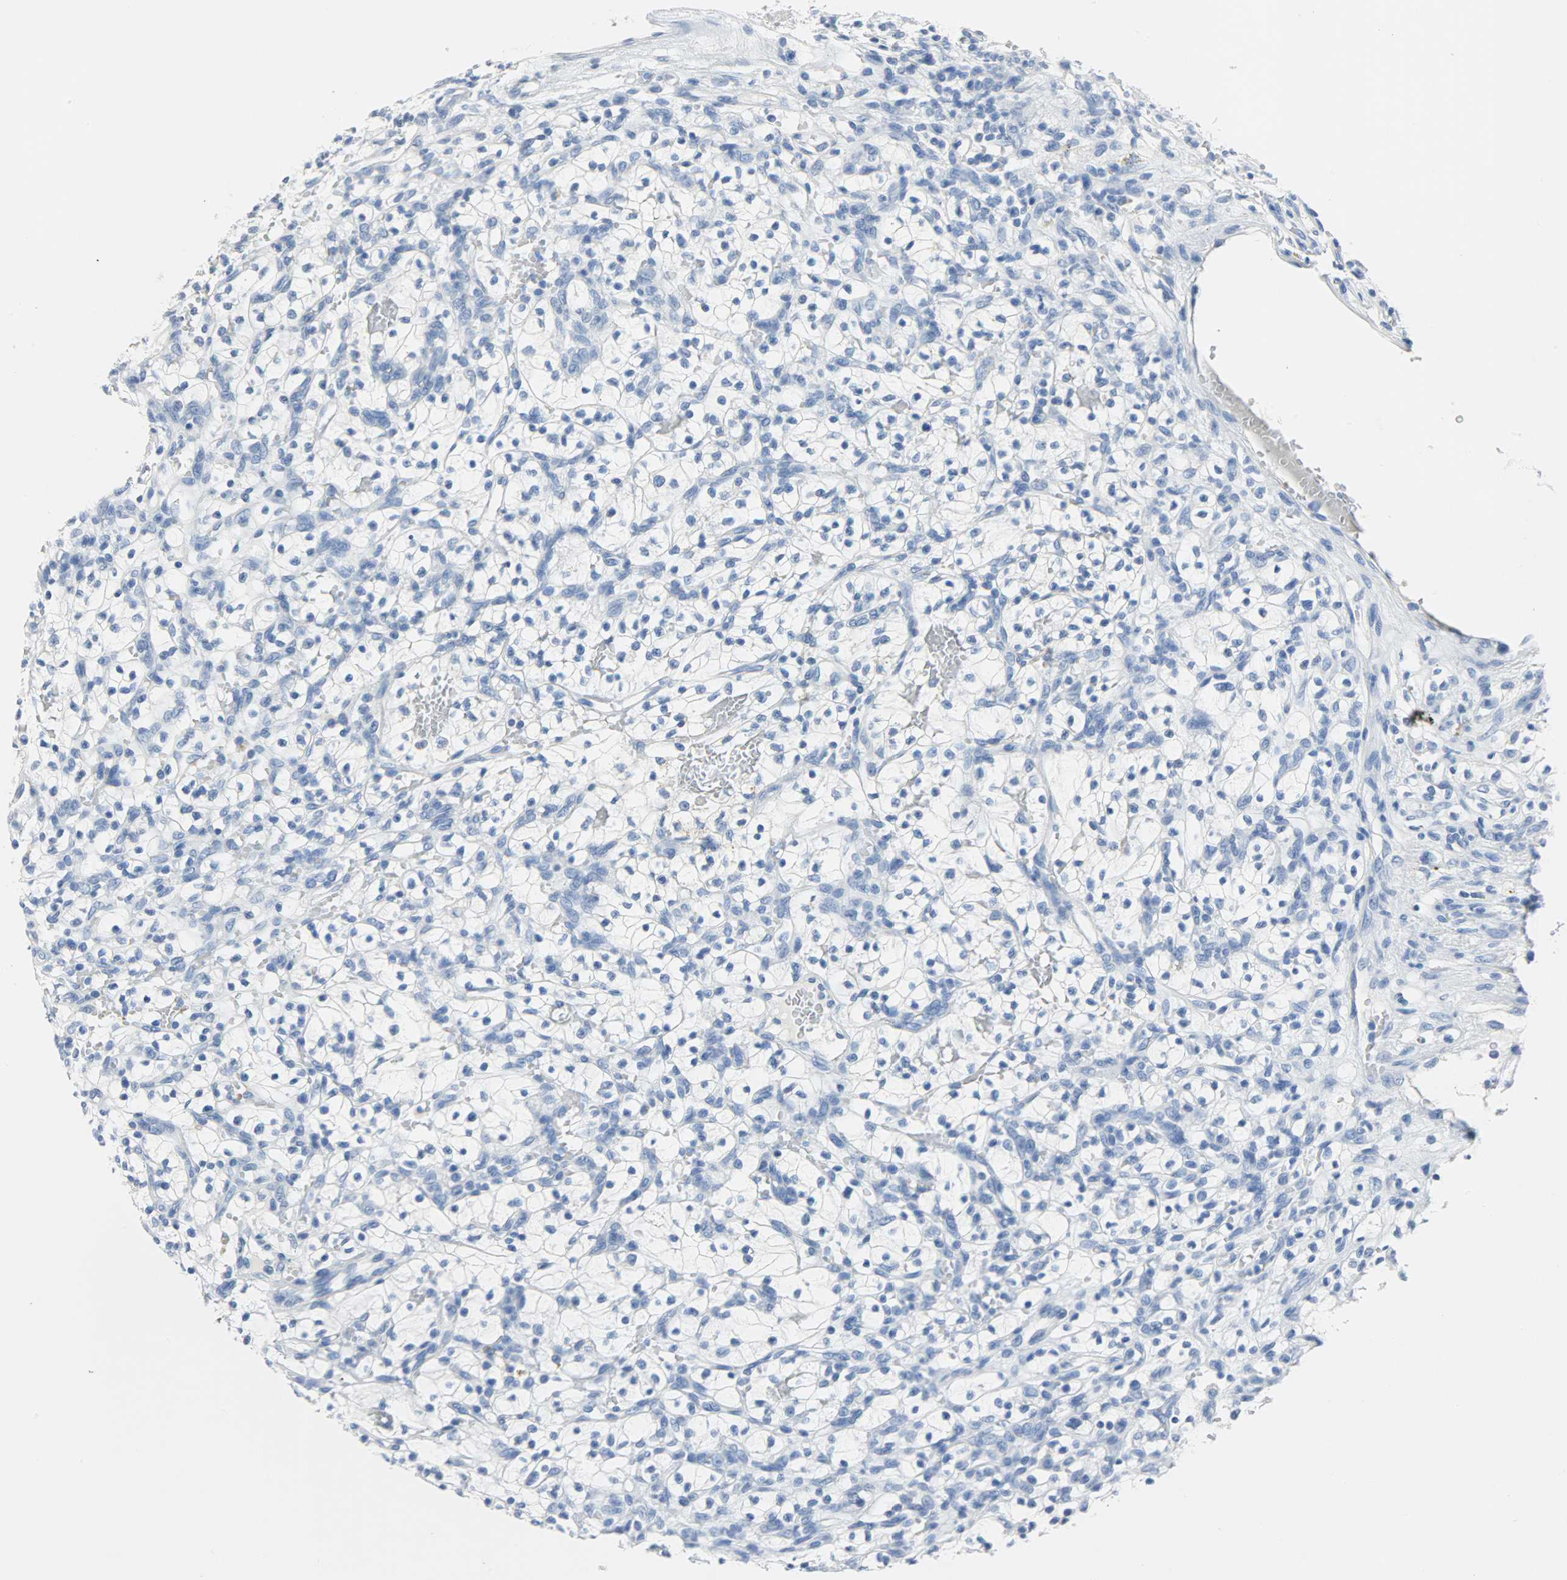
{"staining": {"intensity": "negative", "quantity": "none", "location": "none"}, "tissue": "renal cancer", "cell_type": "Tumor cells", "image_type": "cancer", "snomed": [{"axis": "morphology", "description": "Adenocarcinoma, NOS"}, {"axis": "topography", "description": "Kidney"}], "caption": "IHC histopathology image of neoplastic tissue: human renal cancer stained with DAB (3,3'-diaminobenzidine) shows no significant protein positivity in tumor cells.", "gene": "CA3", "patient": {"sex": "female", "age": 57}}